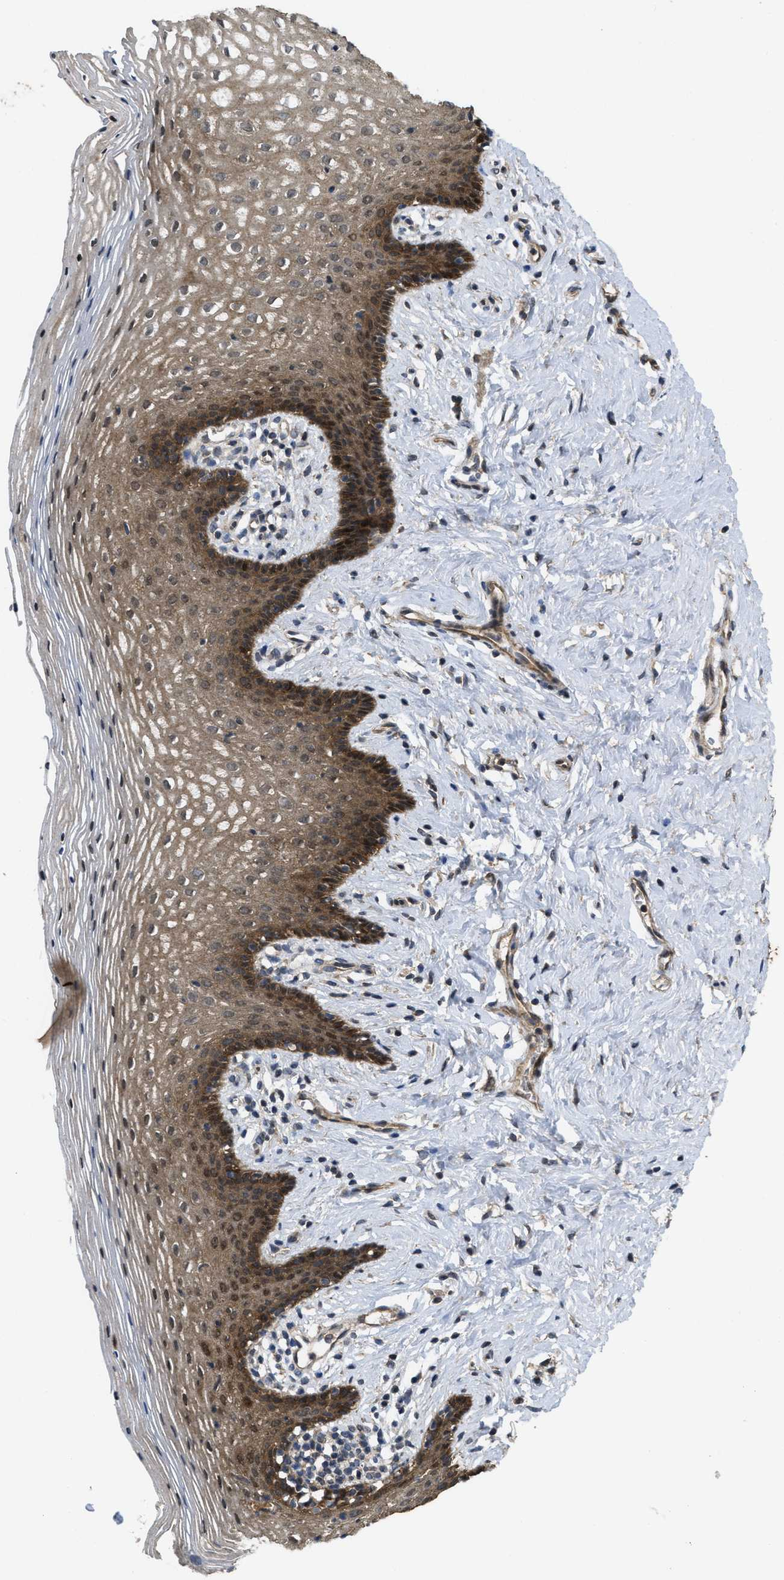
{"staining": {"intensity": "strong", "quantity": "25%-75%", "location": "cytoplasmic/membranous"}, "tissue": "vagina", "cell_type": "Squamous epithelial cells", "image_type": "normal", "snomed": [{"axis": "morphology", "description": "Normal tissue, NOS"}, {"axis": "topography", "description": "Vagina"}], "caption": "High-magnification brightfield microscopy of unremarkable vagina stained with DAB (3,3'-diaminobenzidine) (brown) and counterstained with hematoxylin (blue). squamous epithelial cells exhibit strong cytoplasmic/membranous staining is present in approximately25%-75% of cells. The protein is stained brown, and the nuclei are stained in blue (DAB IHC with brightfield microscopy, high magnification).", "gene": "FZD6", "patient": {"sex": "female", "age": 32}}